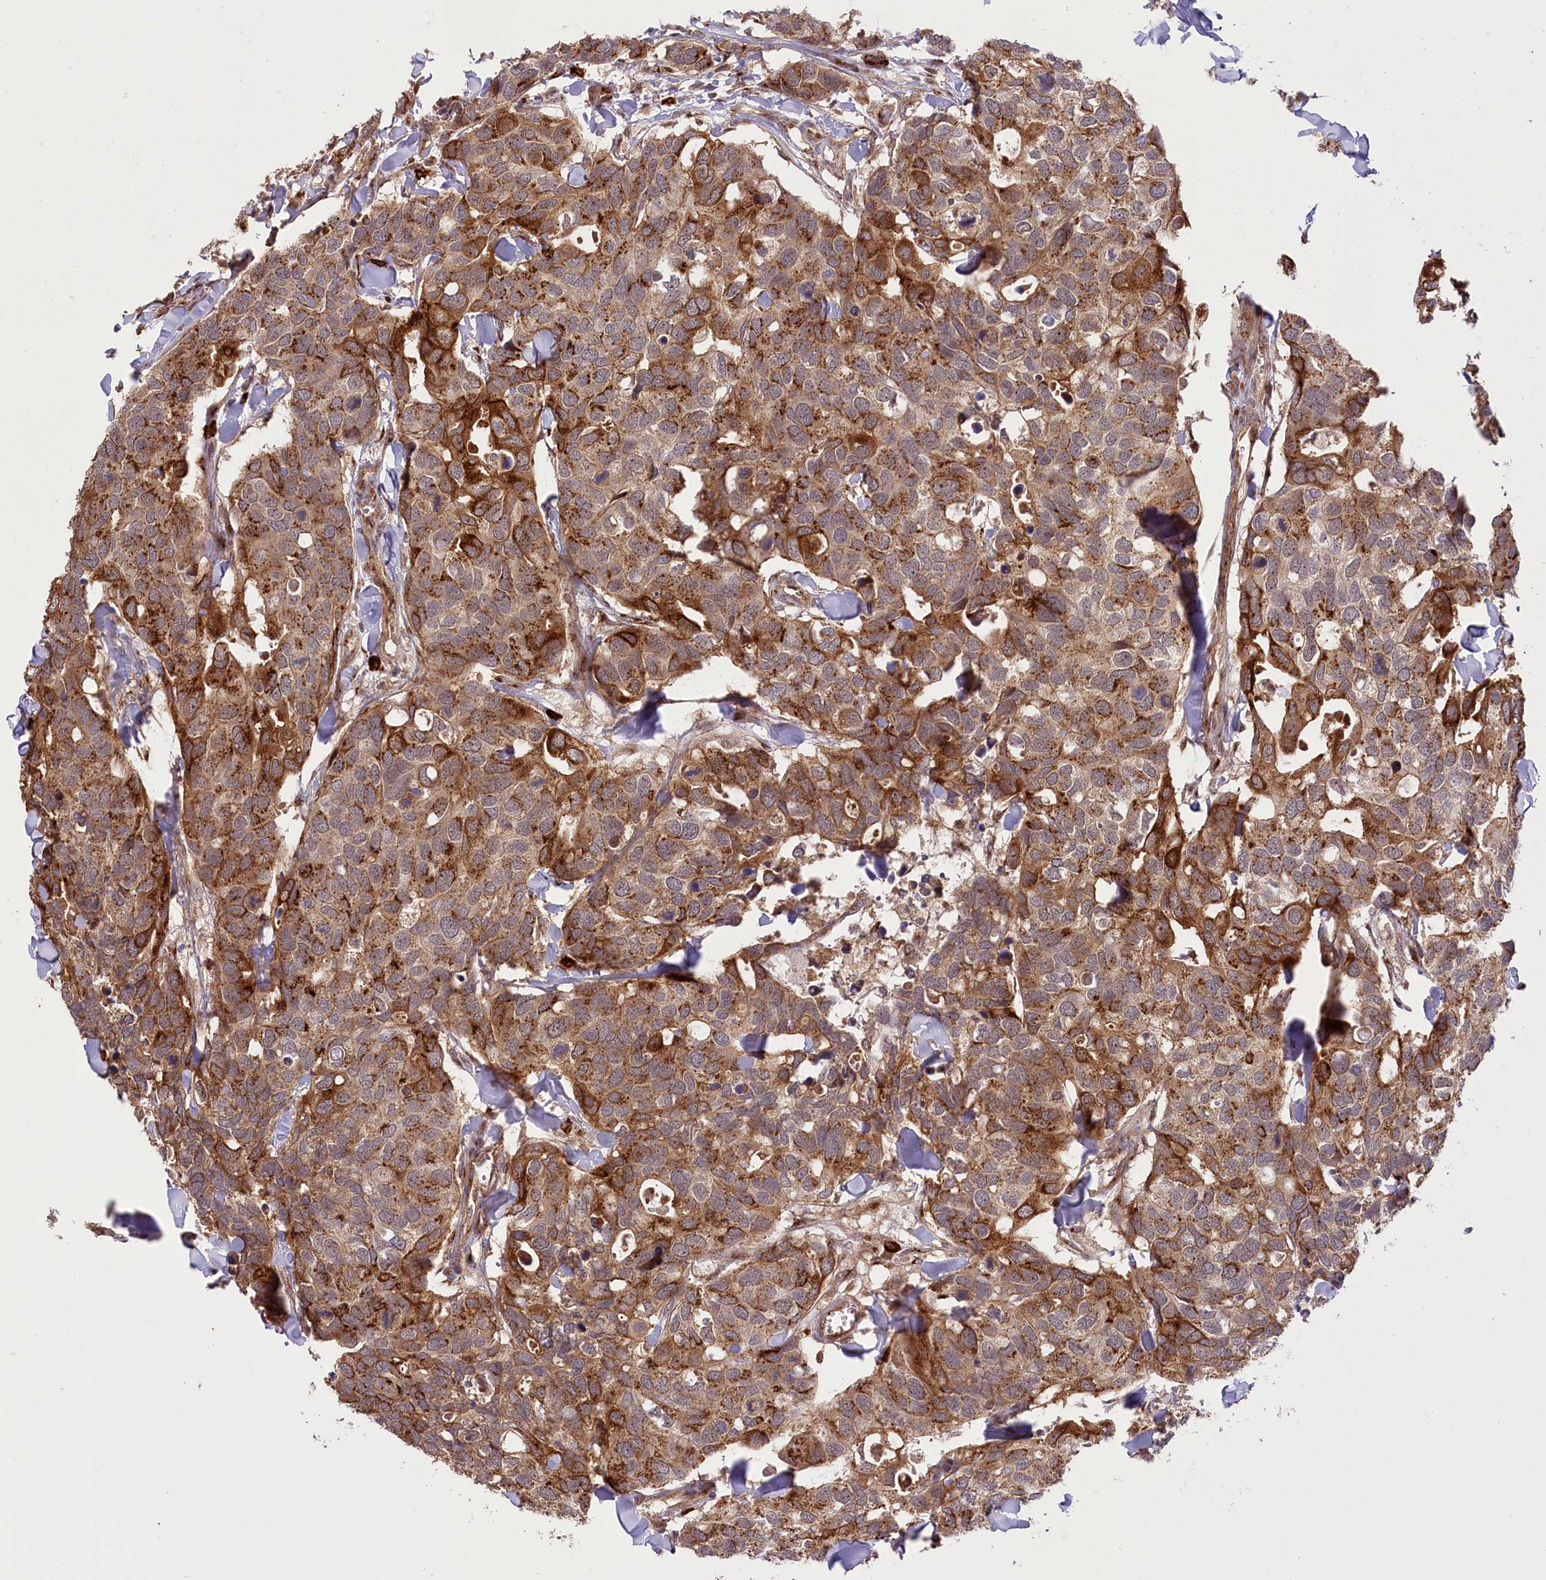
{"staining": {"intensity": "strong", "quantity": "25%-75%", "location": "cytoplasmic/membranous"}, "tissue": "breast cancer", "cell_type": "Tumor cells", "image_type": "cancer", "snomed": [{"axis": "morphology", "description": "Duct carcinoma"}, {"axis": "topography", "description": "Breast"}], "caption": "Immunohistochemistry (IHC) of human breast cancer exhibits high levels of strong cytoplasmic/membranous staining in about 25%-75% of tumor cells.", "gene": "CARD19", "patient": {"sex": "female", "age": 83}}